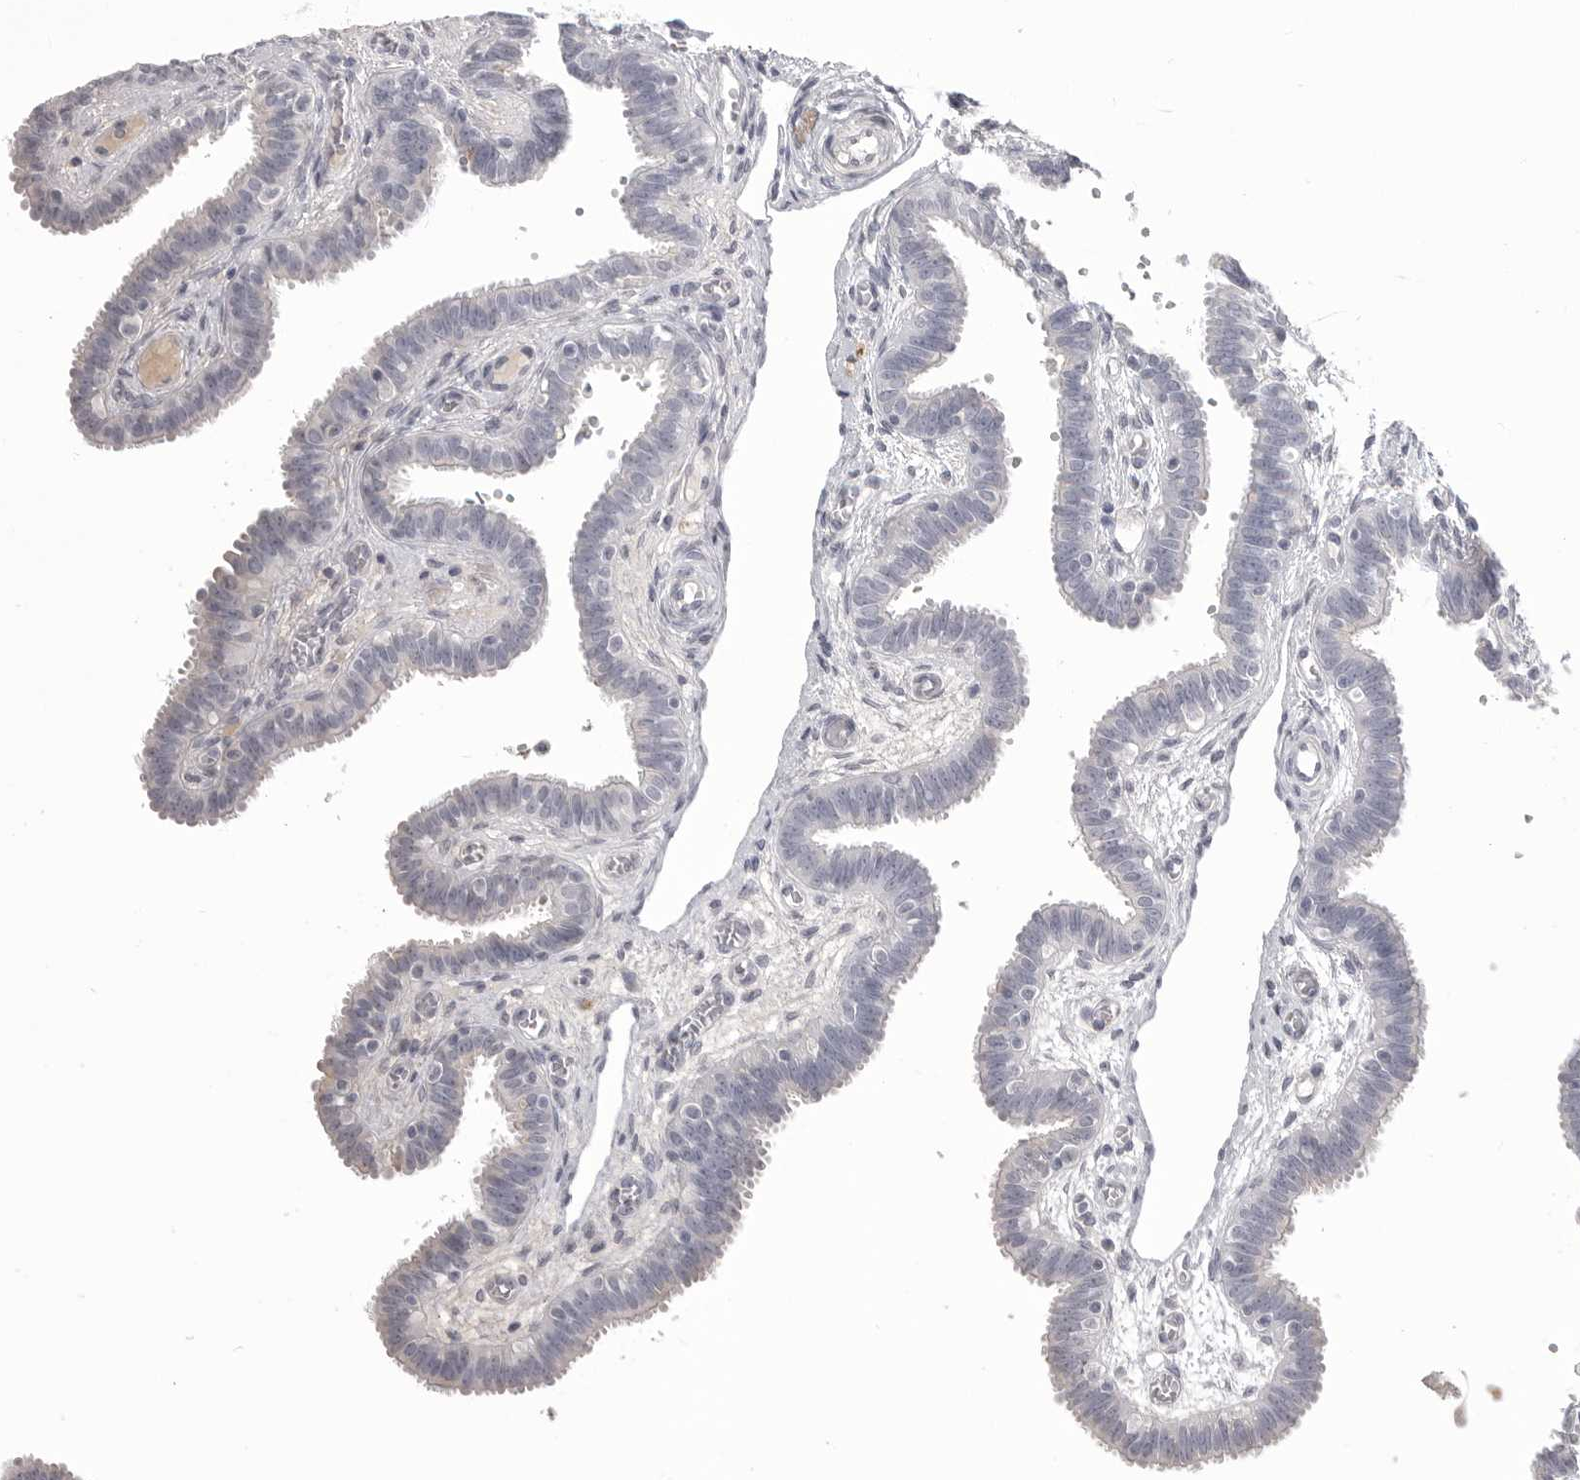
{"staining": {"intensity": "negative", "quantity": "none", "location": "none"}, "tissue": "fallopian tube", "cell_type": "Glandular cells", "image_type": "normal", "snomed": [{"axis": "morphology", "description": "Normal tissue, NOS"}, {"axis": "topography", "description": "Fallopian tube"}, {"axis": "topography", "description": "Placenta"}], "caption": "Immunohistochemistry (IHC) photomicrograph of benign human fallopian tube stained for a protein (brown), which shows no staining in glandular cells.", "gene": "TIMP1", "patient": {"sex": "female", "age": 32}}